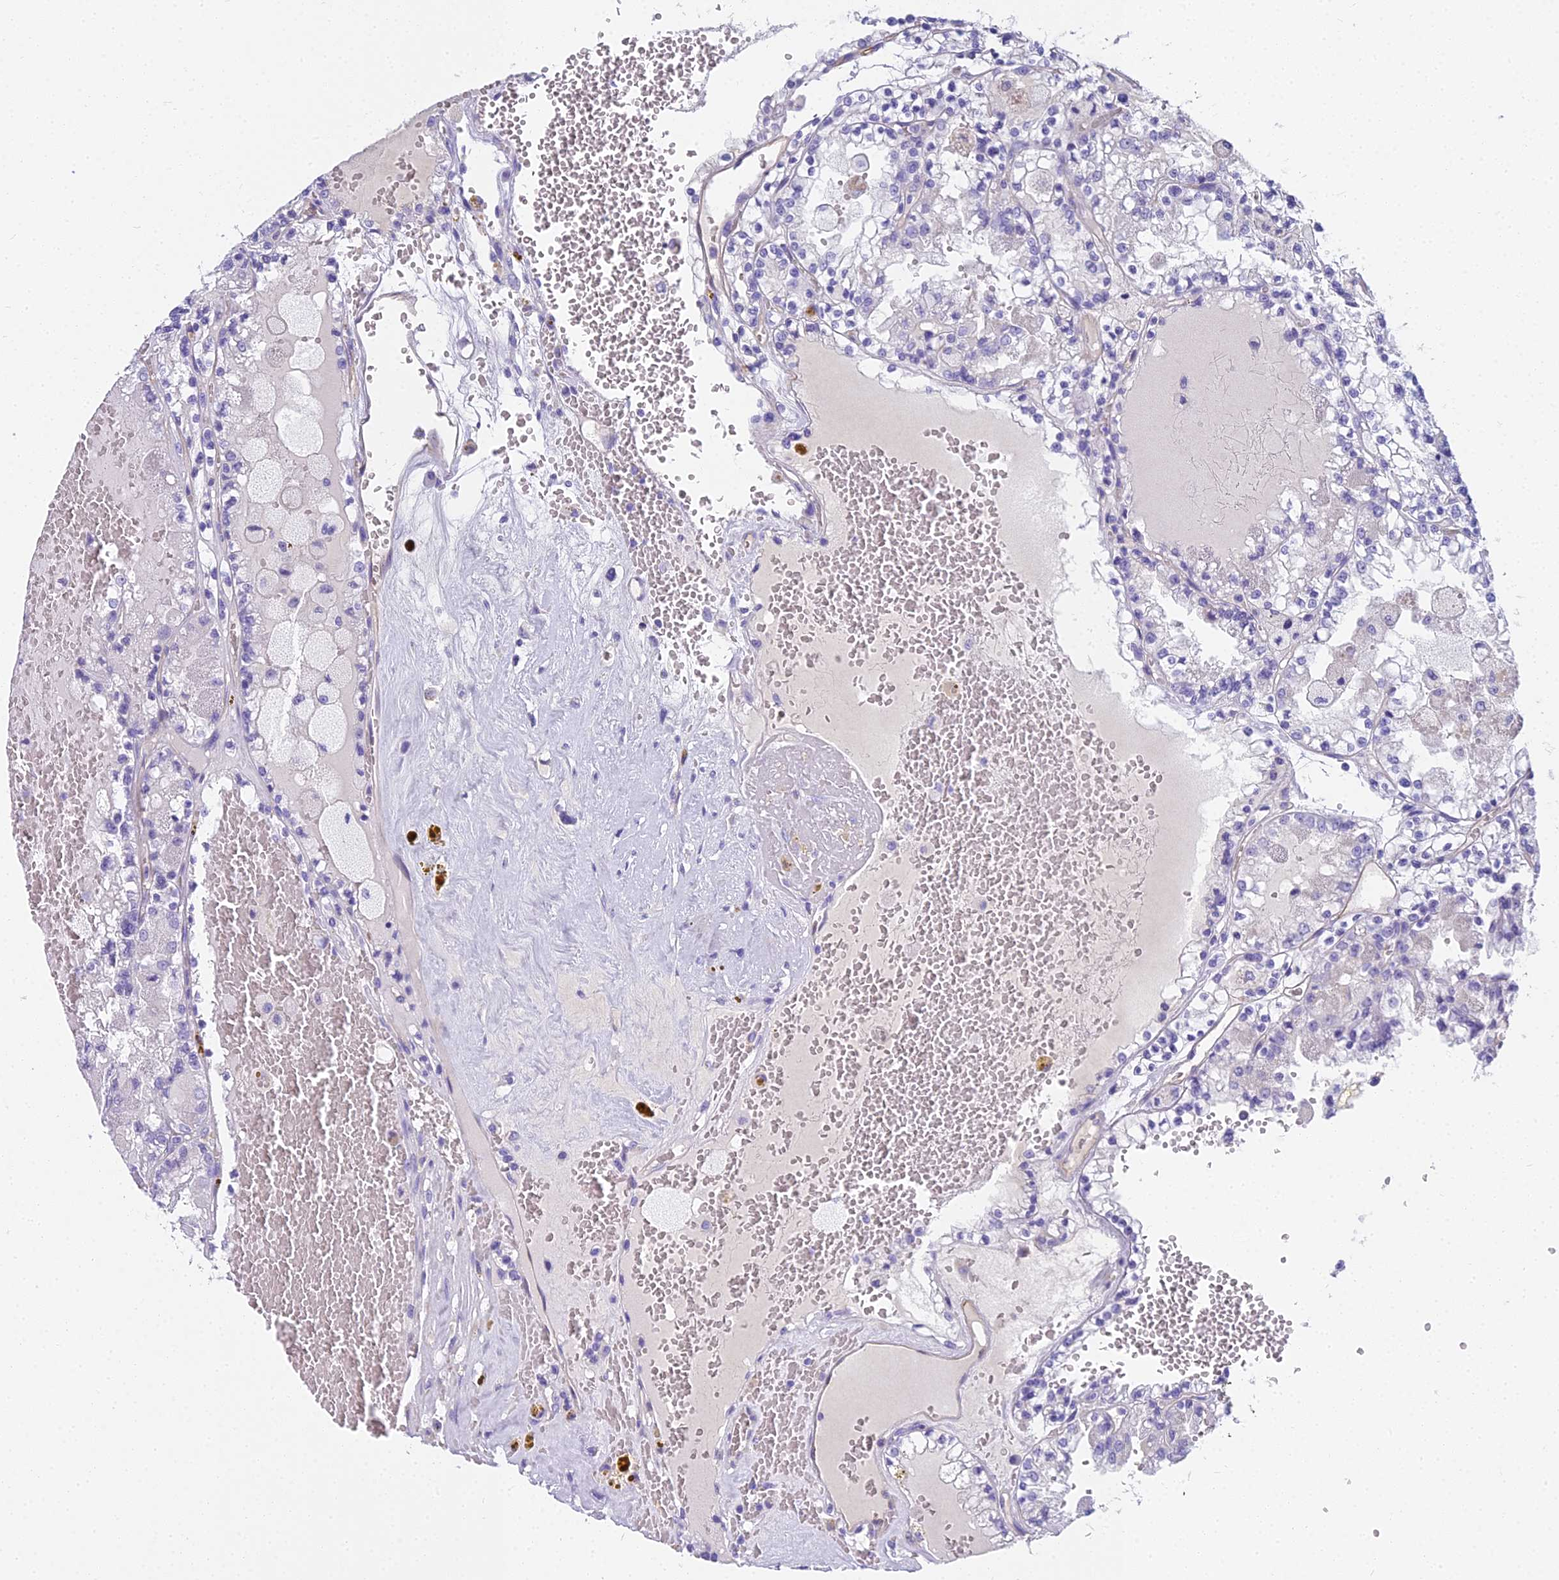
{"staining": {"intensity": "negative", "quantity": "none", "location": "none"}, "tissue": "renal cancer", "cell_type": "Tumor cells", "image_type": "cancer", "snomed": [{"axis": "morphology", "description": "Adenocarcinoma, NOS"}, {"axis": "topography", "description": "Kidney"}], "caption": "The histopathology image exhibits no staining of tumor cells in renal cancer (adenocarcinoma). (DAB immunohistochemistry, high magnification).", "gene": "NINJ1", "patient": {"sex": "female", "age": 56}}